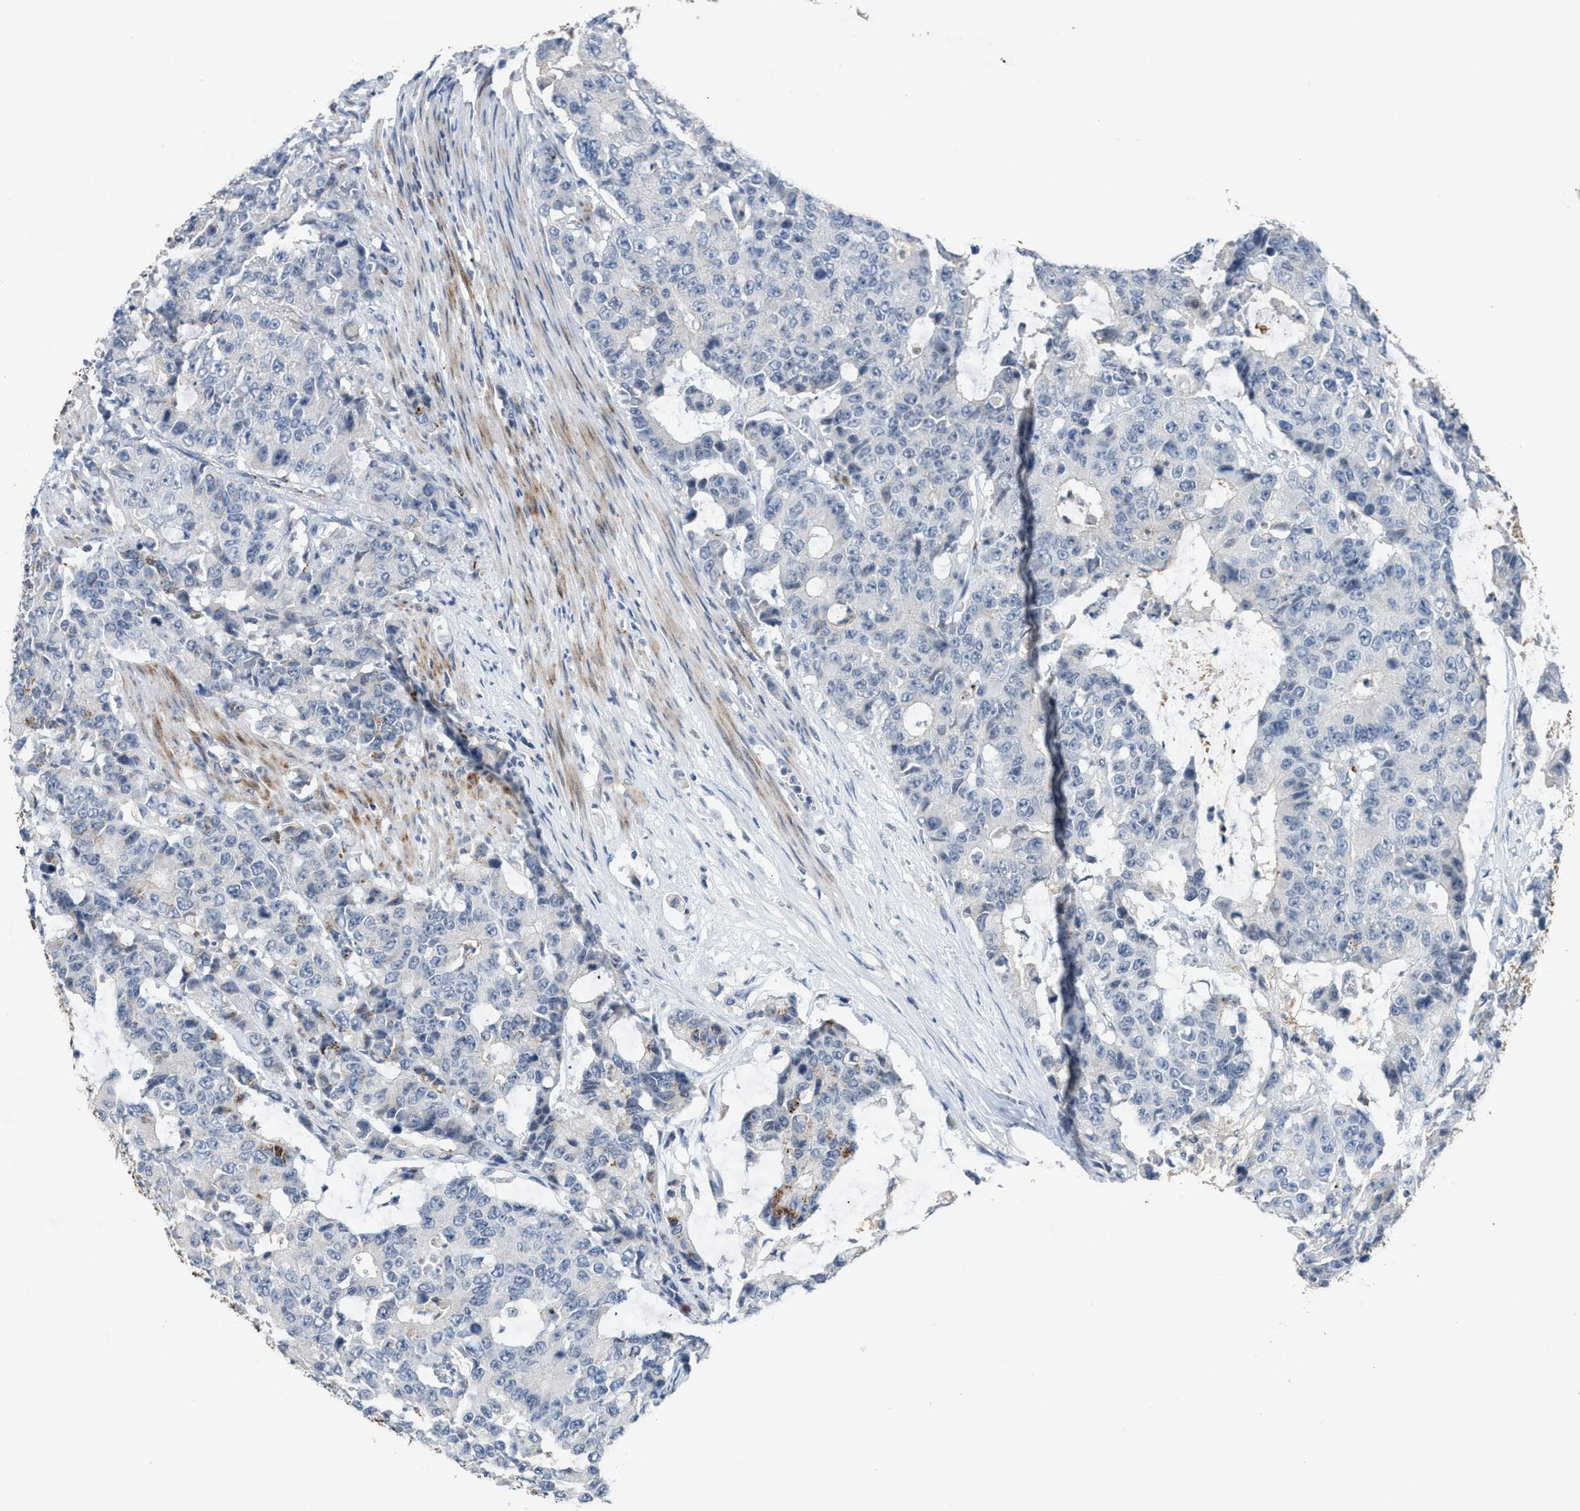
{"staining": {"intensity": "negative", "quantity": "none", "location": "none"}, "tissue": "colorectal cancer", "cell_type": "Tumor cells", "image_type": "cancer", "snomed": [{"axis": "morphology", "description": "Adenocarcinoma, NOS"}, {"axis": "topography", "description": "Colon"}], "caption": "DAB immunohistochemical staining of human colorectal cancer demonstrates no significant positivity in tumor cells.", "gene": "SLC5A5", "patient": {"sex": "female", "age": 86}}